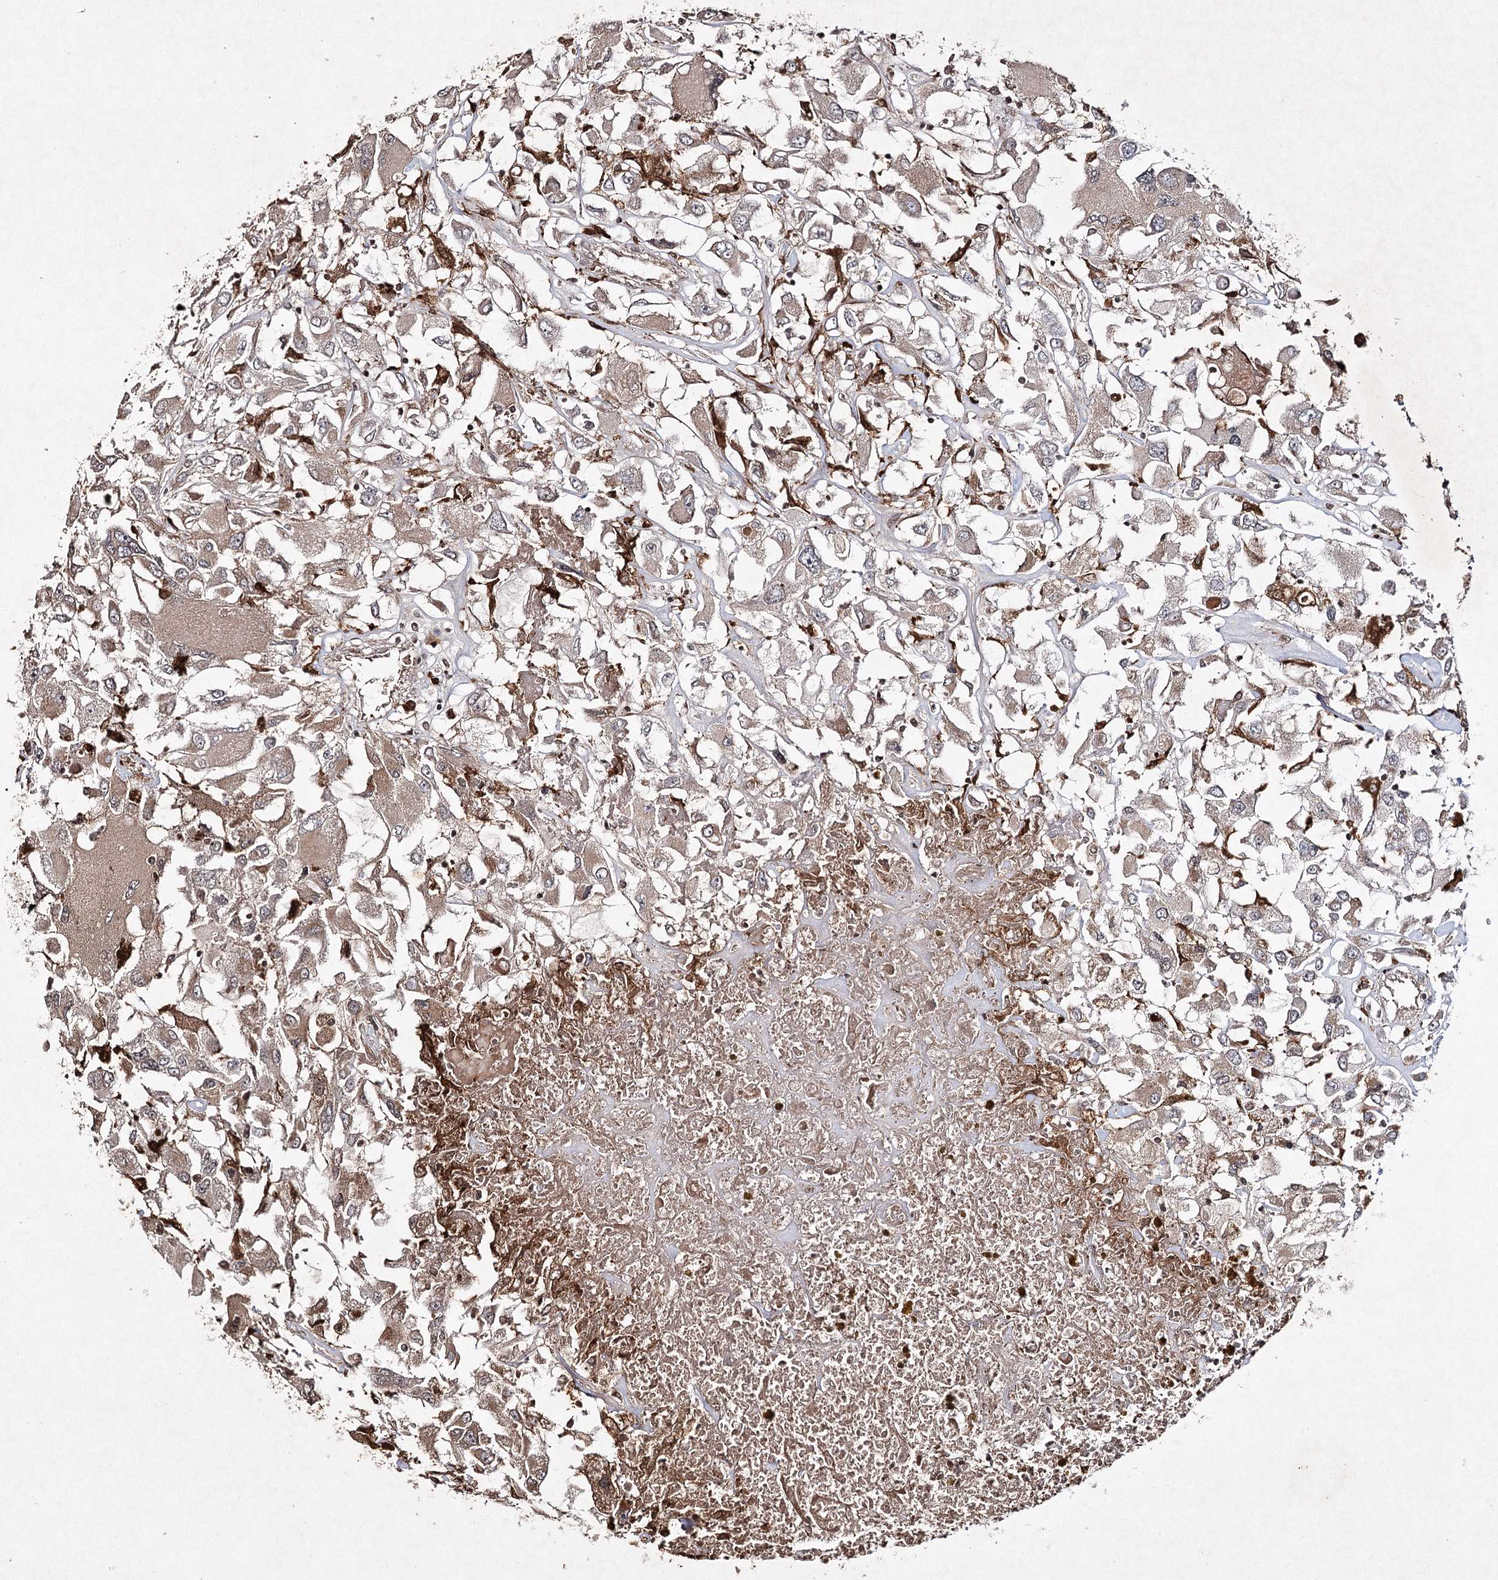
{"staining": {"intensity": "weak", "quantity": "25%-75%", "location": "cytoplasmic/membranous"}, "tissue": "renal cancer", "cell_type": "Tumor cells", "image_type": "cancer", "snomed": [{"axis": "morphology", "description": "Adenocarcinoma, NOS"}, {"axis": "topography", "description": "Kidney"}], "caption": "Weak cytoplasmic/membranous expression for a protein is identified in about 25%-75% of tumor cells of renal cancer (adenocarcinoma) using immunohistochemistry.", "gene": "CYP2B6", "patient": {"sex": "female", "age": 52}}